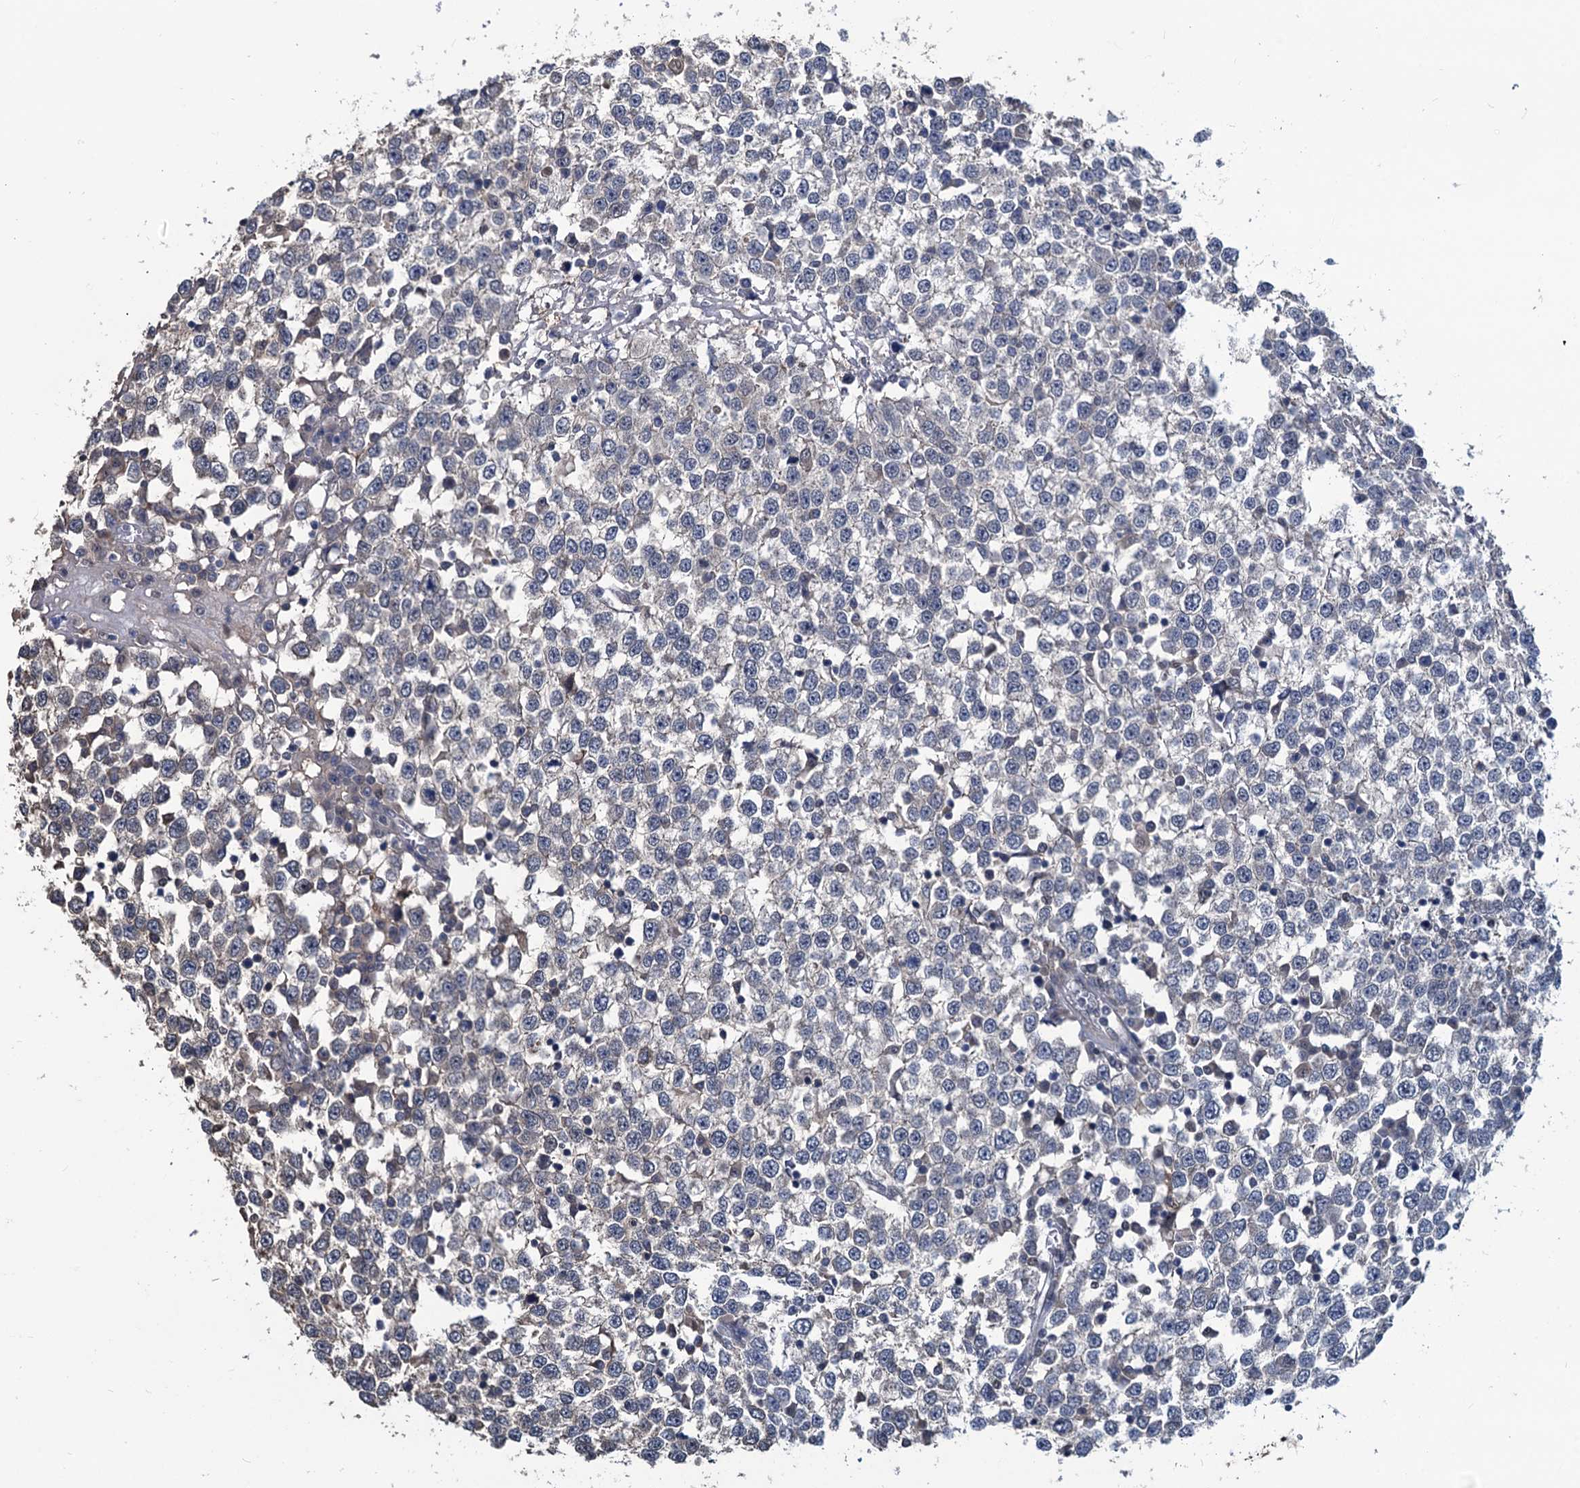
{"staining": {"intensity": "negative", "quantity": "none", "location": "none"}, "tissue": "testis cancer", "cell_type": "Tumor cells", "image_type": "cancer", "snomed": [{"axis": "morphology", "description": "Seminoma, NOS"}, {"axis": "topography", "description": "Testis"}], "caption": "This is an IHC histopathology image of human testis seminoma. There is no positivity in tumor cells.", "gene": "RTKN2", "patient": {"sex": "male", "age": 65}}